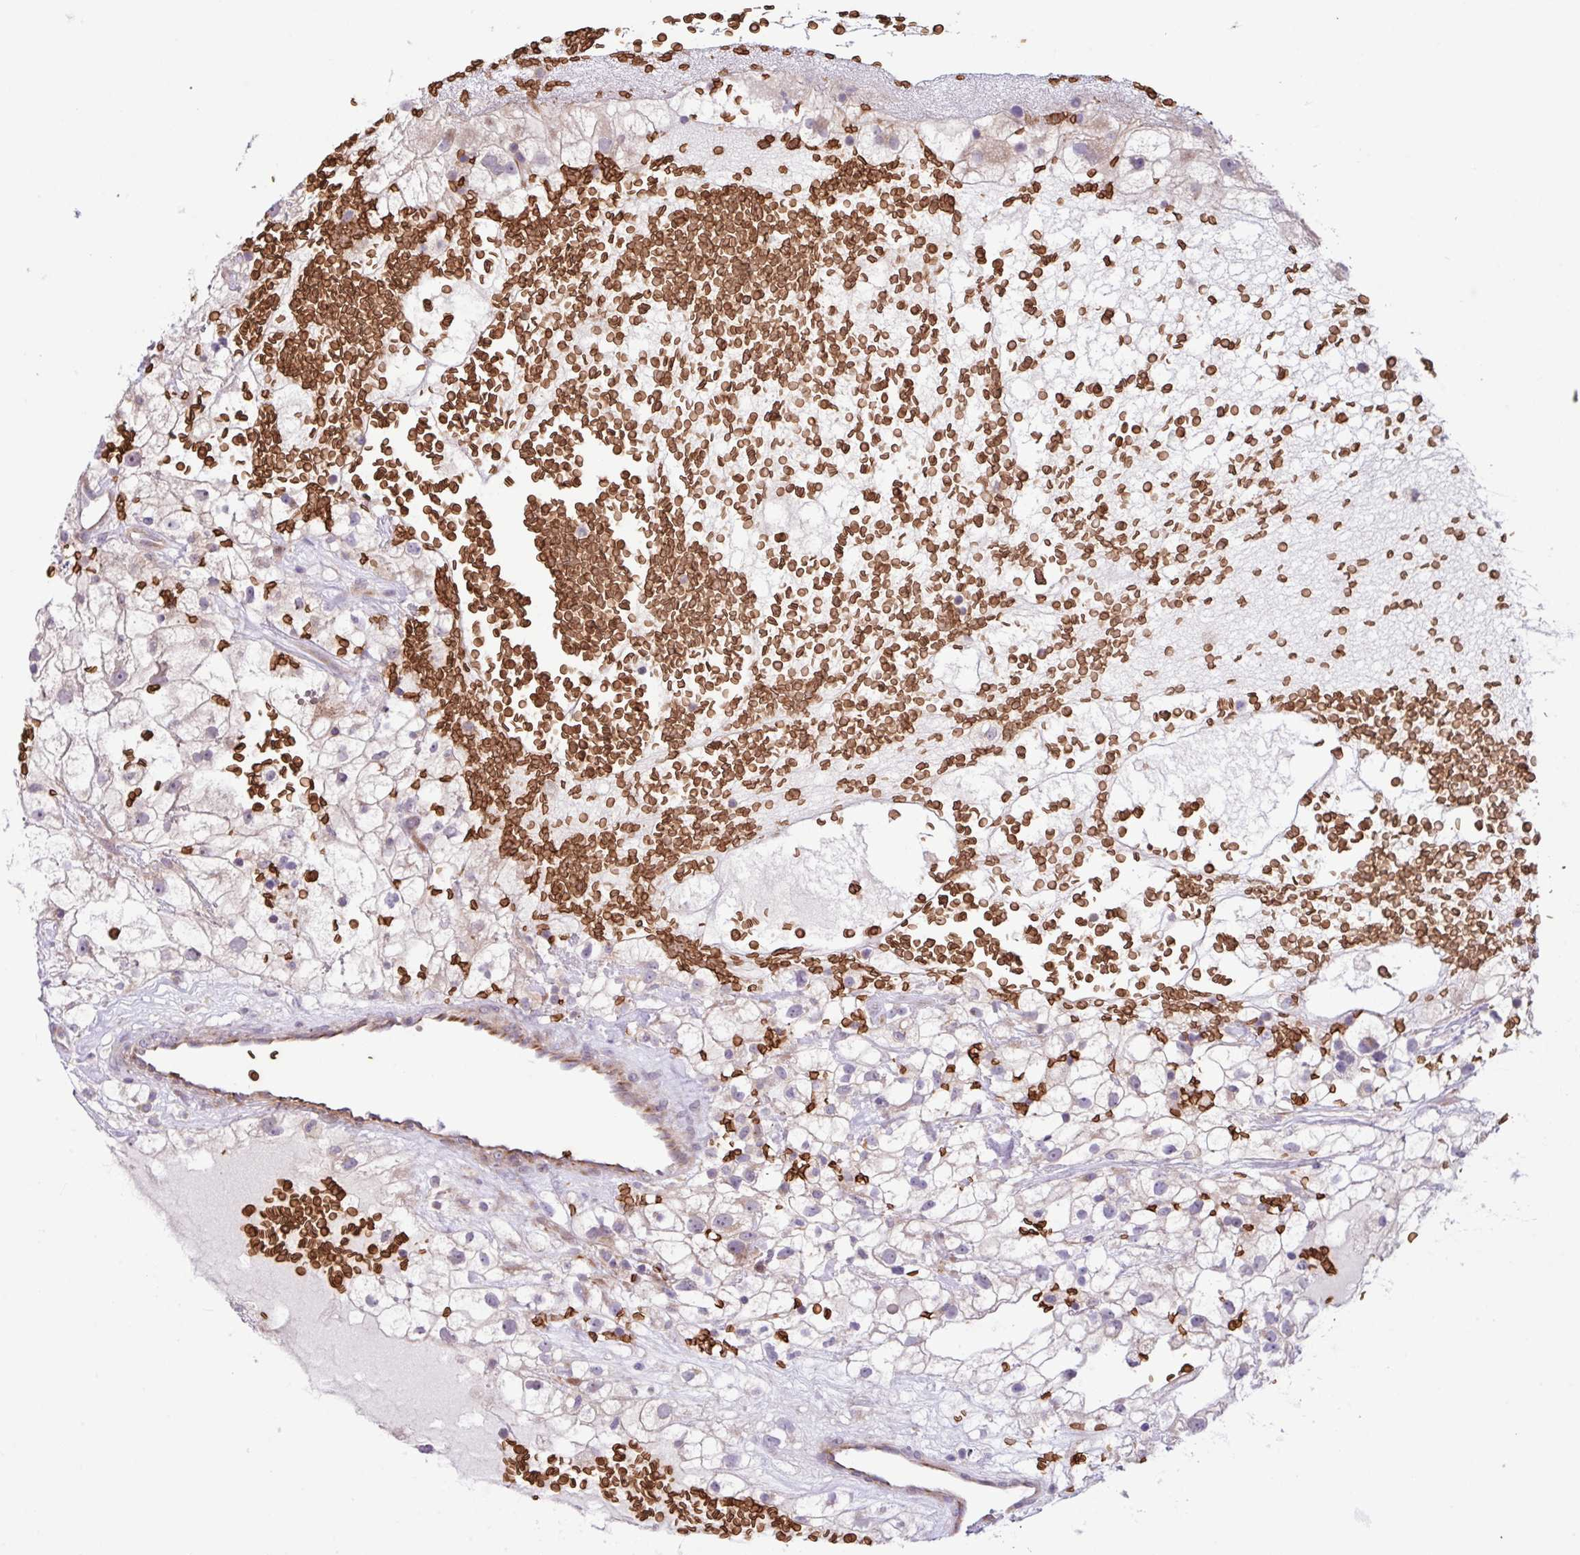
{"staining": {"intensity": "negative", "quantity": "none", "location": "none"}, "tissue": "renal cancer", "cell_type": "Tumor cells", "image_type": "cancer", "snomed": [{"axis": "morphology", "description": "Adenocarcinoma, NOS"}, {"axis": "topography", "description": "Kidney"}], "caption": "IHC photomicrograph of neoplastic tissue: human renal cancer stained with DAB (3,3'-diaminobenzidine) shows no significant protein positivity in tumor cells. The staining was performed using DAB (3,3'-diaminobenzidine) to visualize the protein expression in brown, while the nuclei were stained in blue with hematoxylin (Magnification: 20x).", "gene": "RAD21L1", "patient": {"sex": "male", "age": 59}}